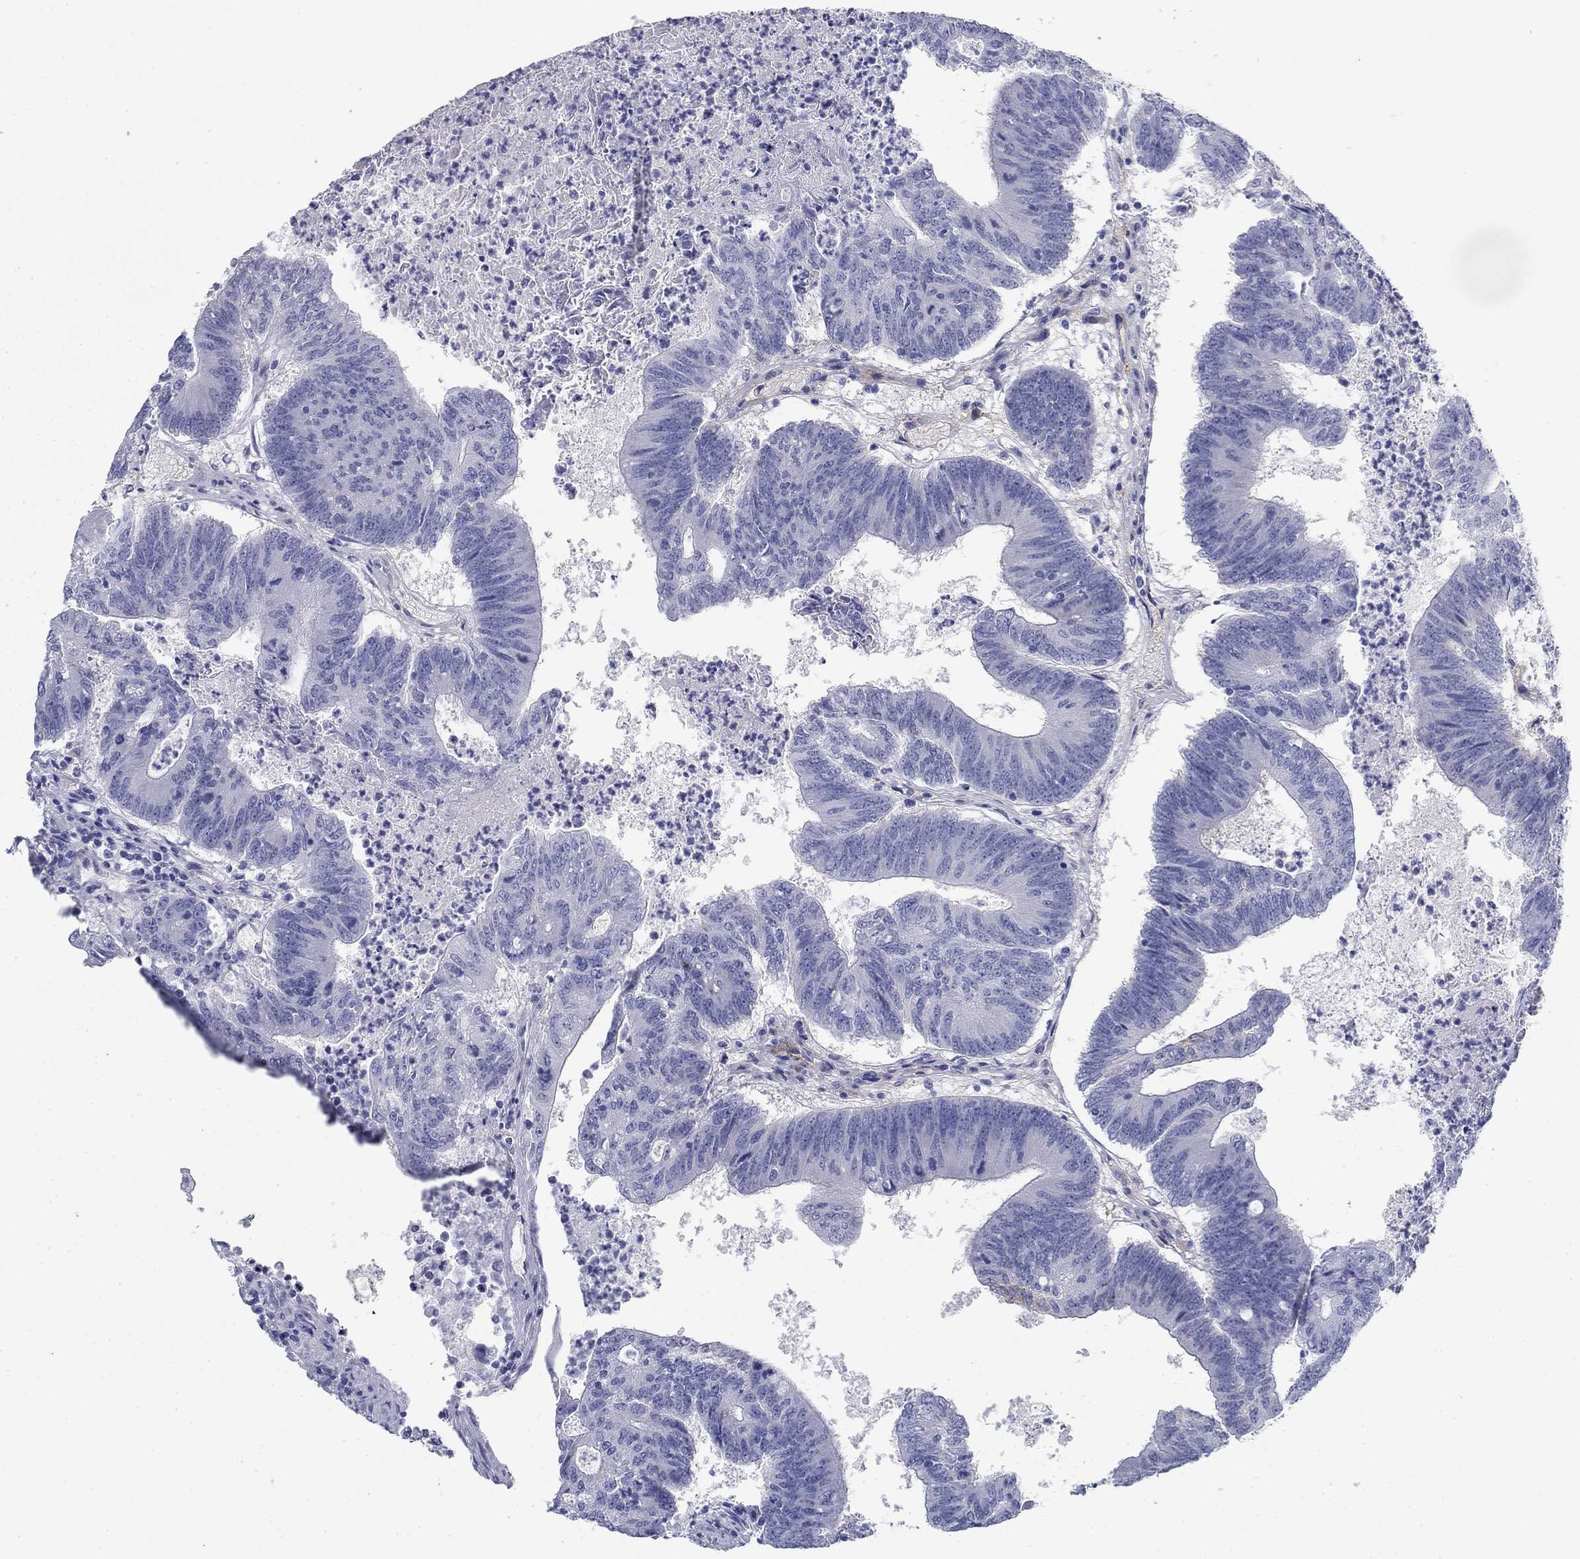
{"staining": {"intensity": "negative", "quantity": "none", "location": "none"}, "tissue": "colorectal cancer", "cell_type": "Tumor cells", "image_type": "cancer", "snomed": [{"axis": "morphology", "description": "Adenocarcinoma, NOS"}, {"axis": "topography", "description": "Colon"}], "caption": "An immunohistochemistry (IHC) histopathology image of colorectal cancer (adenocarcinoma) is shown. There is no staining in tumor cells of colorectal cancer (adenocarcinoma). (Brightfield microscopy of DAB IHC at high magnification).", "gene": "GPC1", "patient": {"sex": "female", "age": 70}}